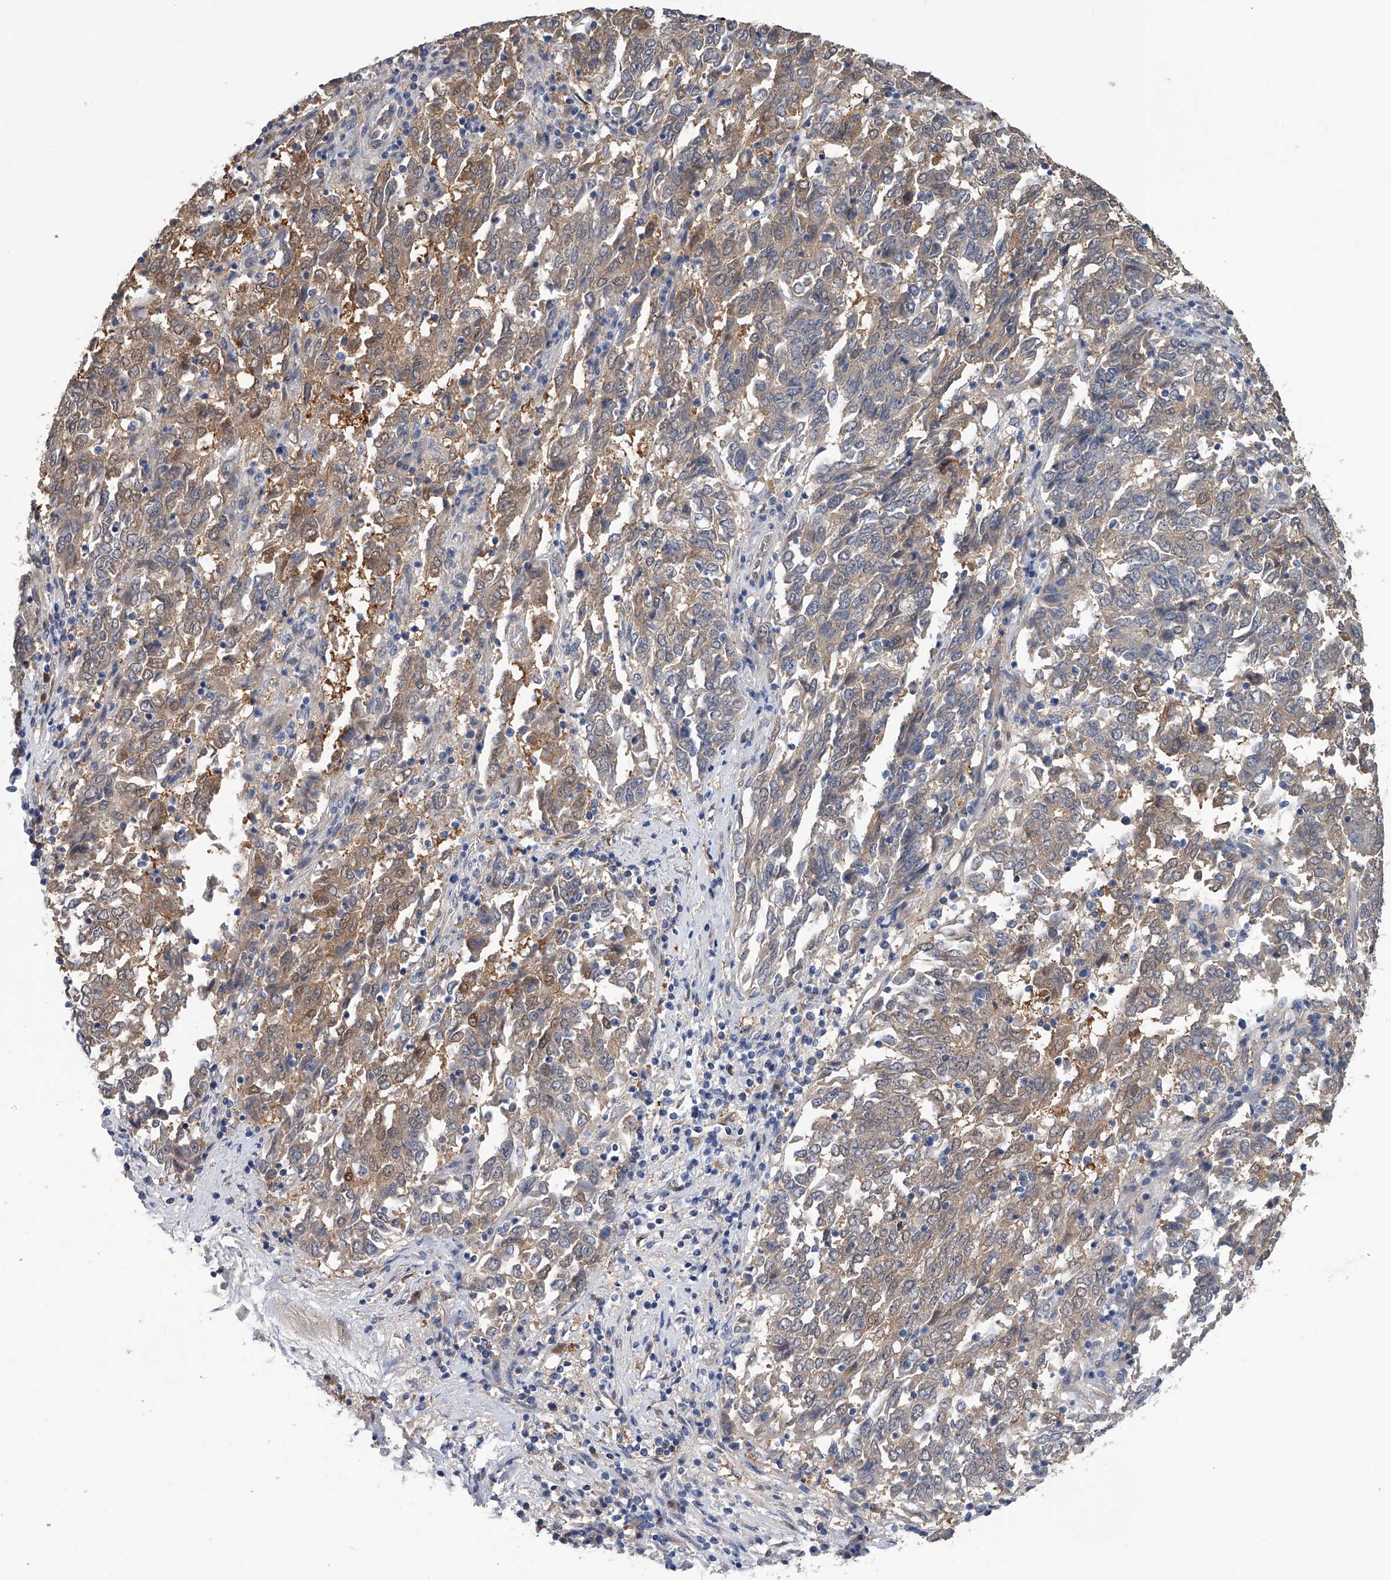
{"staining": {"intensity": "moderate", "quantity": "25%-75%", "location": "cytoplasmic/membranous"}, "tissue": "endometrial cancer", "cell_type": "Tumor cells", "image_type": "cancer", "snomed": [{"axis": "morphology", "description": "Adenocarcinoma, NOS"}, {"axis": "topography", "description": "Endometrium"}], "caption": "Immunohistochemical staining of human endometrial cancer (adenocarcinoma) shows medium levels of moderate cytoplasmic/membranous staining in approximately 25%-75% of tumor cells.", "gene": "PGM3", "patient": {"sex": "female", "age": 80}}